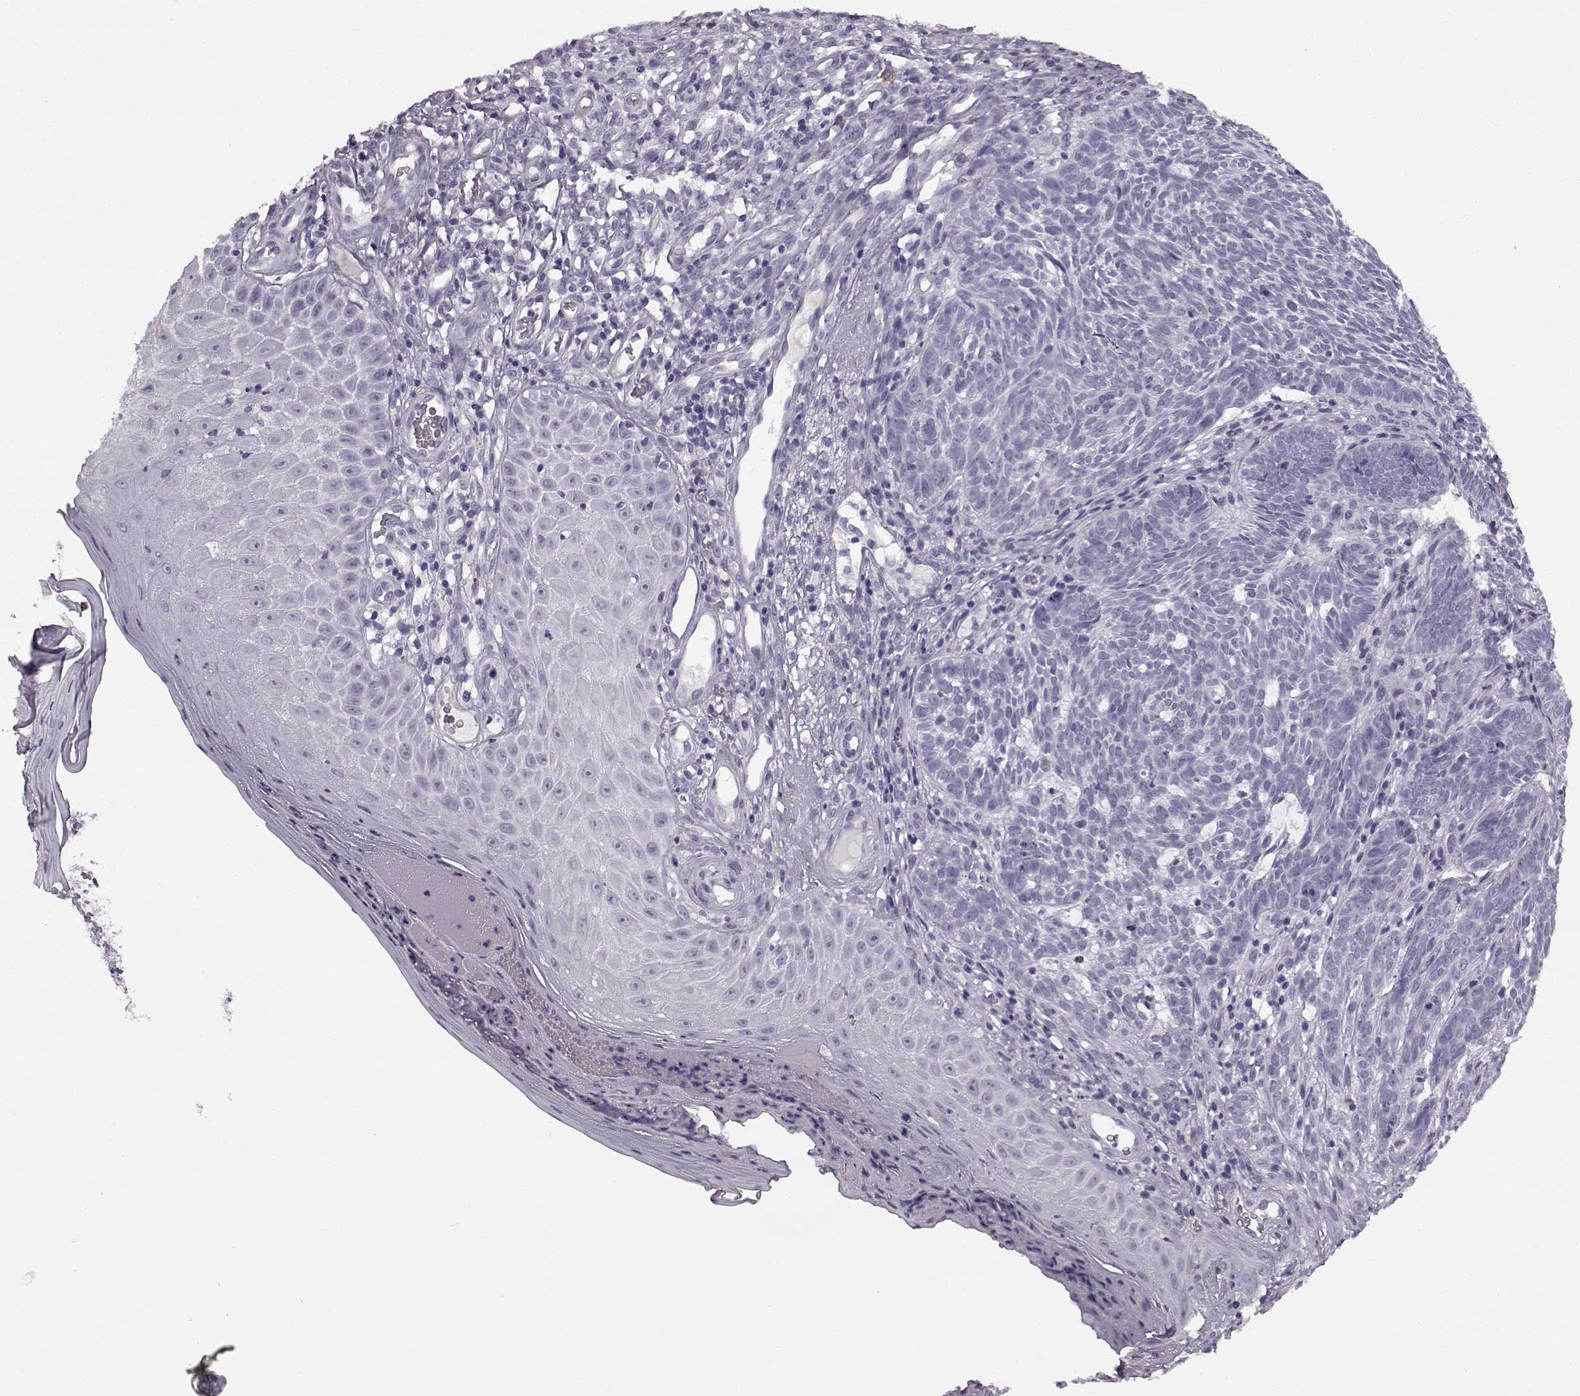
{"staining": {"intensity": "negative", "quantity": "none", "location": "none"}, "tissue": "skin cancer", "cell_type": "Tumor cells", "image_type": "cancer", "snomed": [{"axis": "morphology", "description": "Basal cell carcinoma"}, {"axis": "topography", "description": "Skin"}], "caption": "A photomicrograph of human basal cell carcinoma (skin) is negative for staining in tumor cells.", "gene": "PRPH2", "patient": {"sex": "male", "age": 59}}